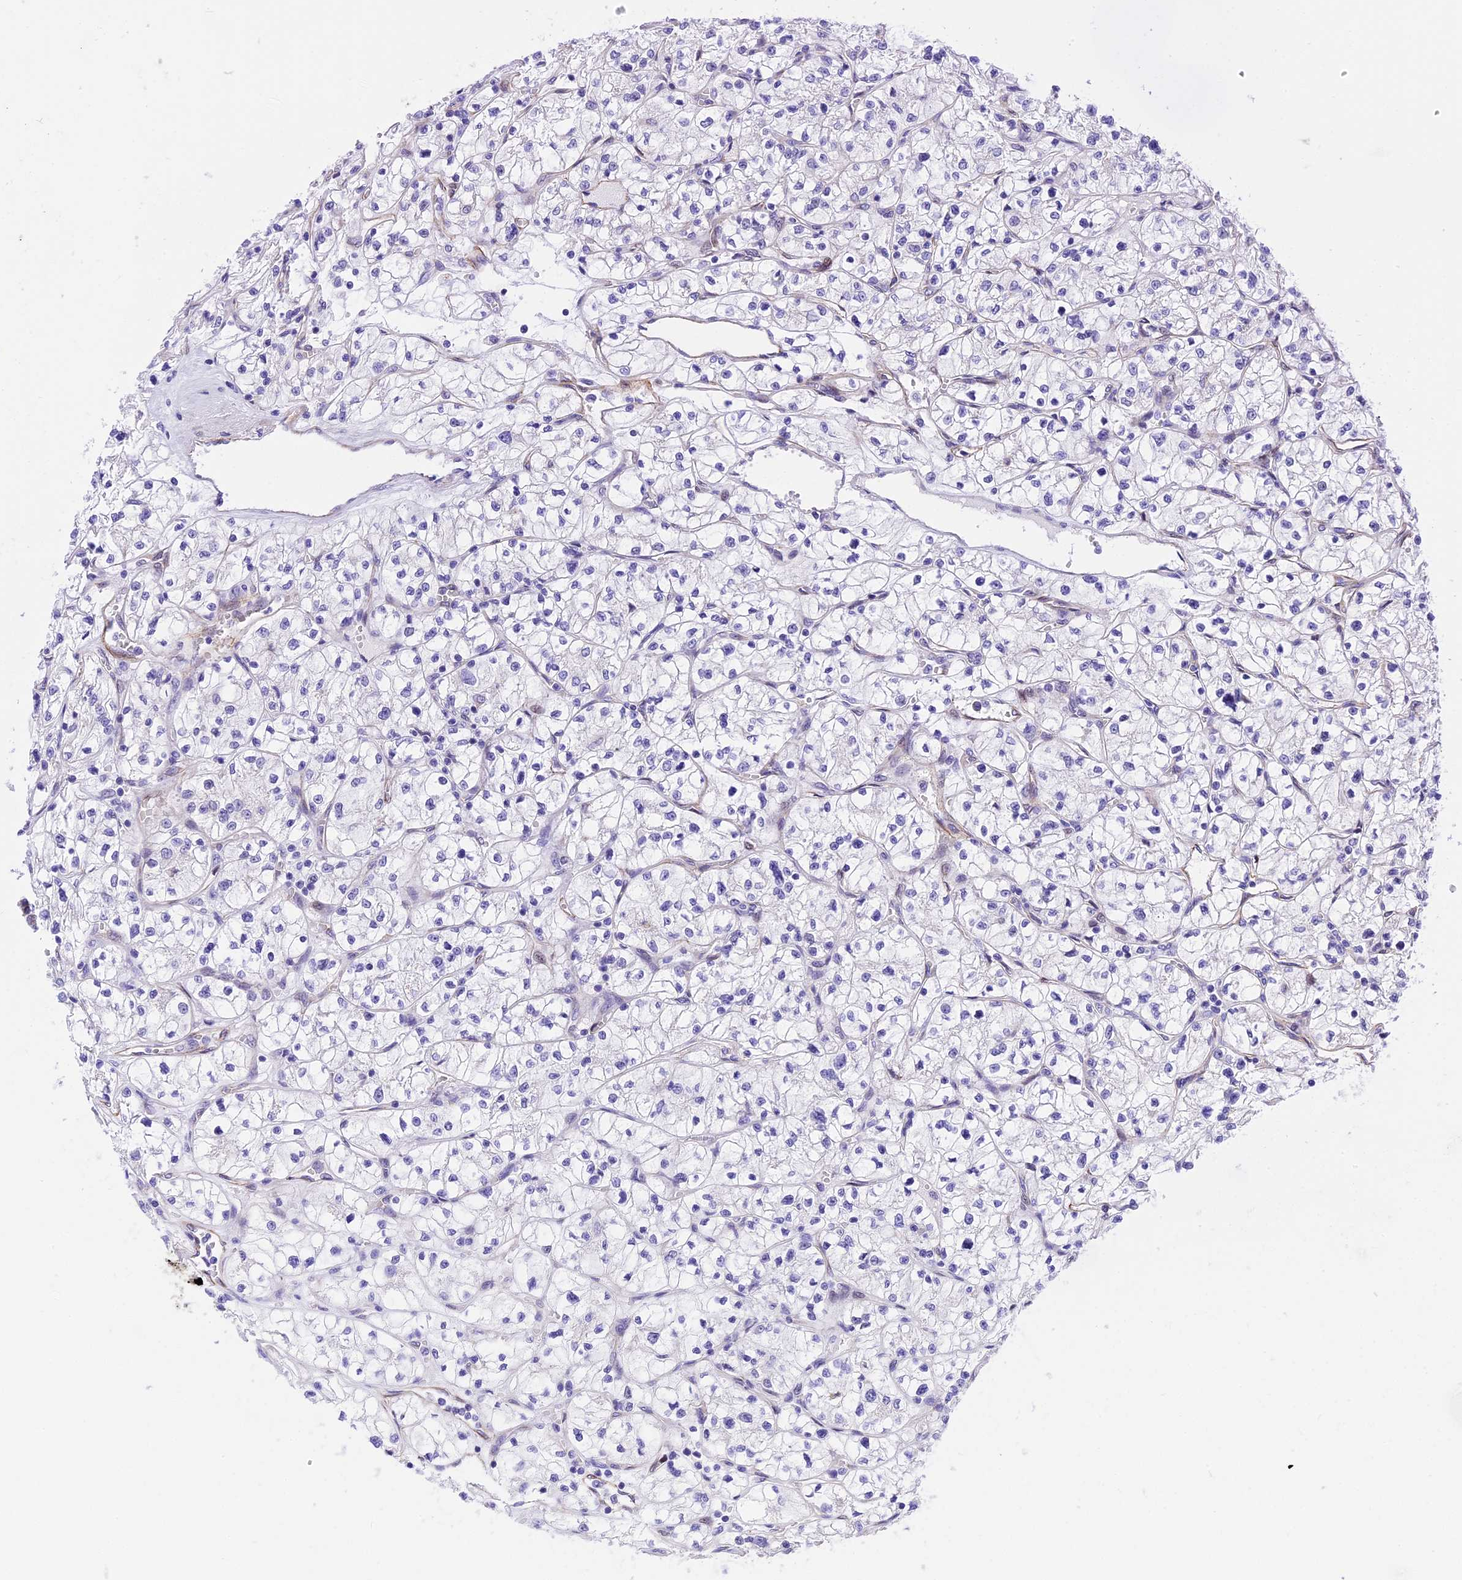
{"staining": {"intensity": "negative", "quantity": "none", "location": "none"}, "tissue": "renal cancer", "cell_type": "Tumor cells", "image_type": "cancer", "snomed": [{"axis": "morphology", "description": "Adenocarcinoma, NOS"}, {"axis": "topography", "description": "Kidney"}], "caption": "Tumor cells show no significant positivity in renal cancer (adenocarcinoma).", "gene": "R3HDM4", "patient": {"sex": "female", "age": 64}}